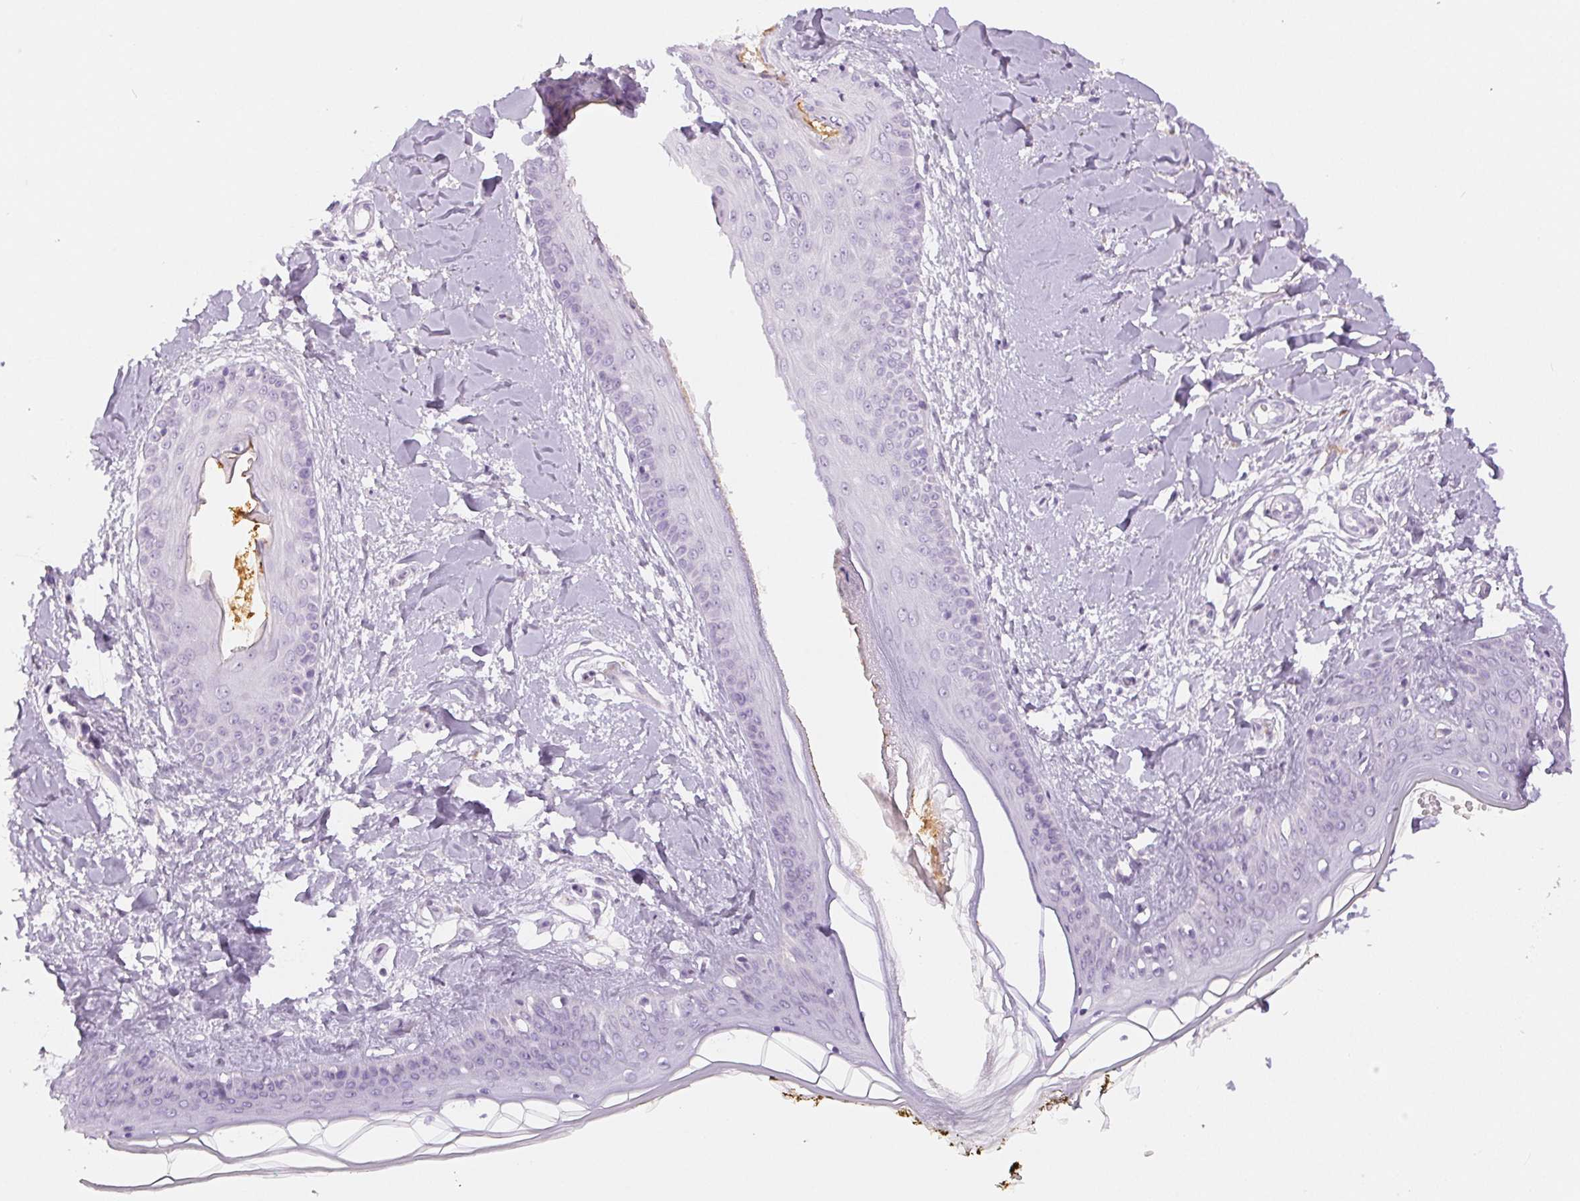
{"staining": {"intensity": "negative", "quantity": "none", "location": "none"}, "tissue": "skin", "cell_type": "Fibroblasts", "image_type": "normal", "snomed": [{"axis": "morphology", "description": "Normal tissue, NOS"}, {"axis": "topography", "description": "Skin"}], "caption": "The immunohistochemistry (IHC) histopathology image has no significant staining in fibroblasts of skin. (Immunohistochemistry (ihc), brightfield microscopy, high magnification).", "gene": "SLC5A2", "patient": {"sex": "female", "age": 34}}